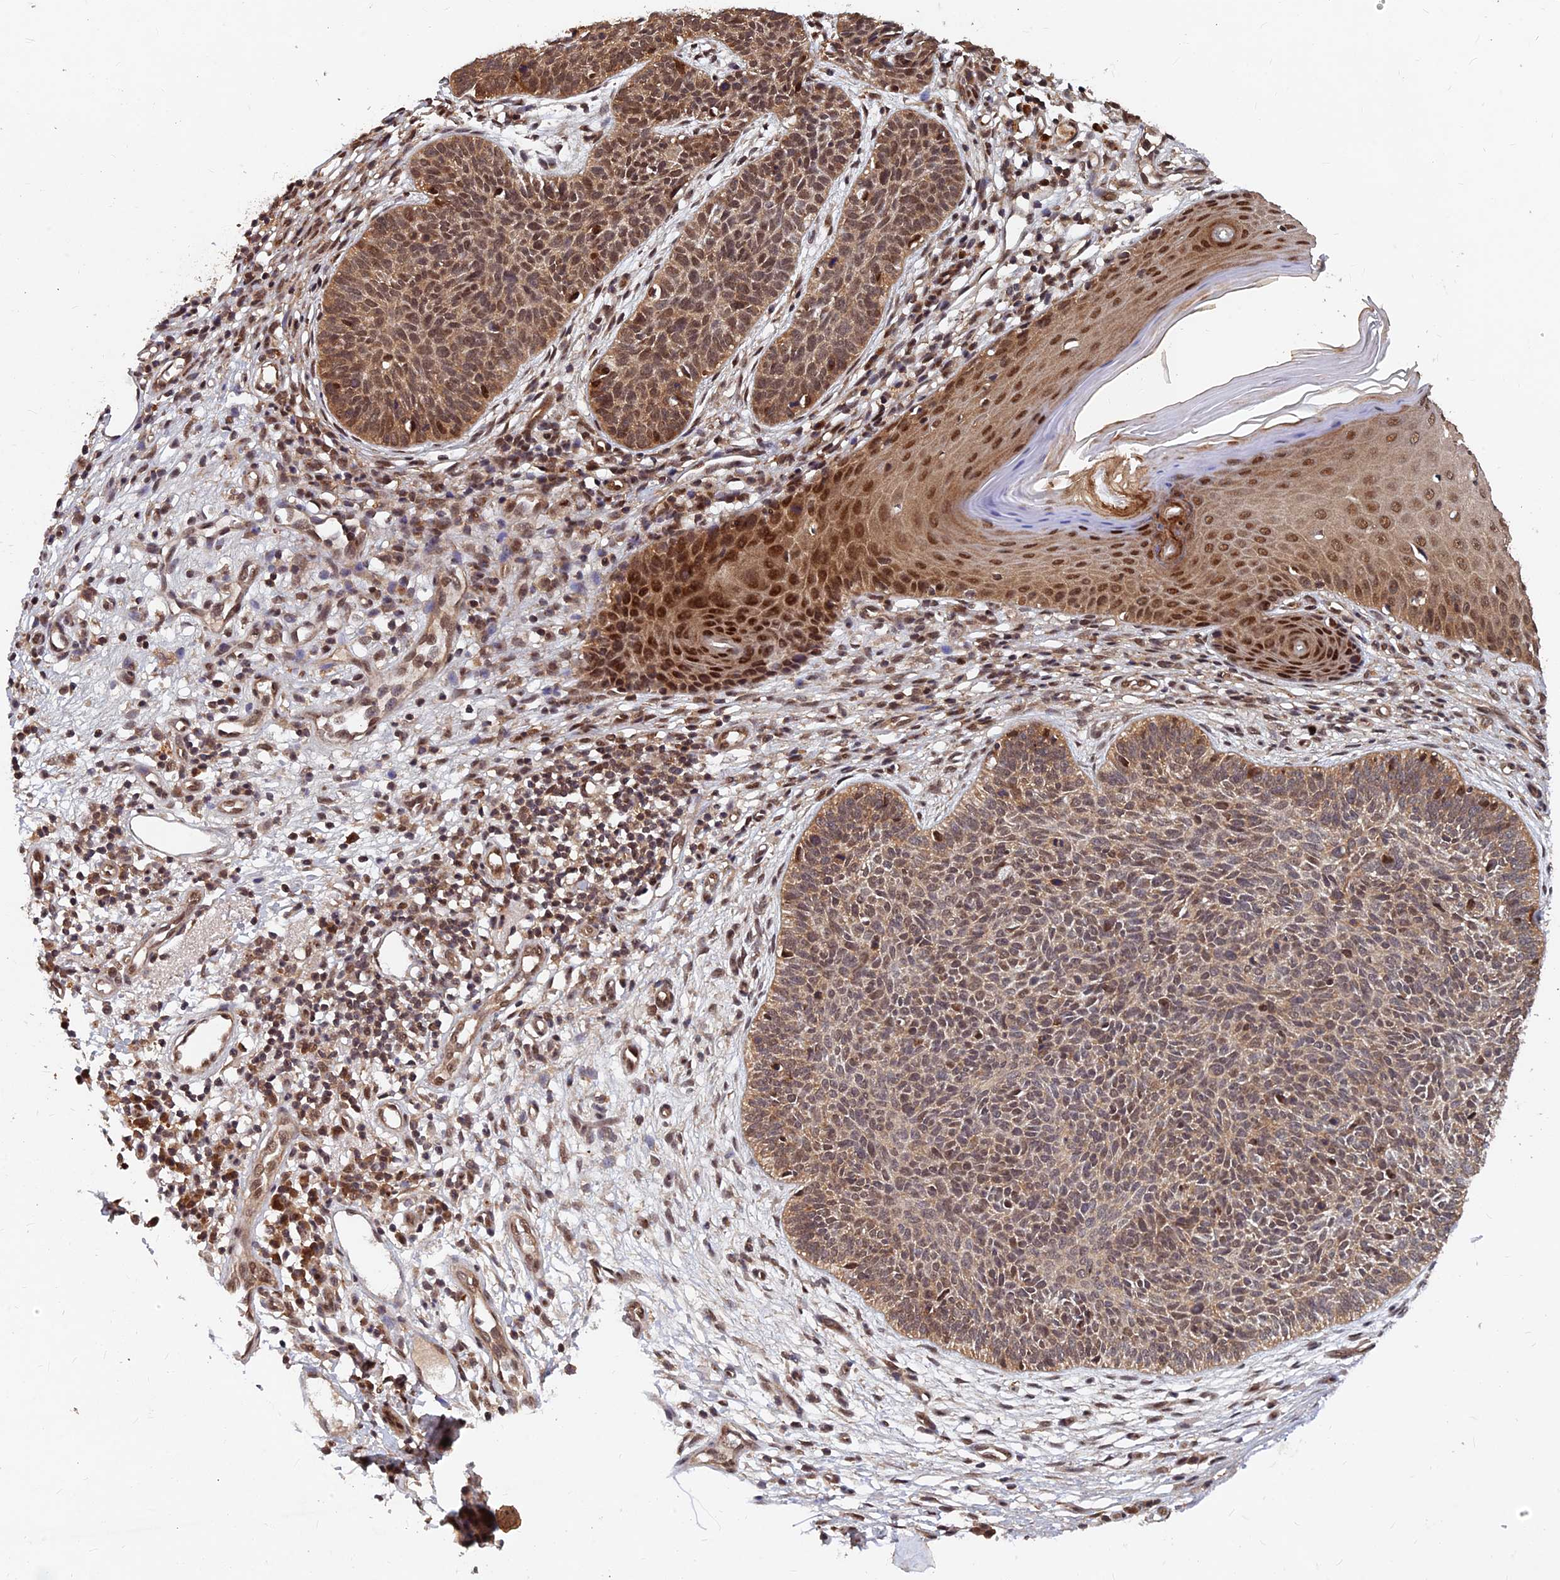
{"staining": {"intensity": "moderate", "quantity": ">75%", "location": "cytoplasmic/membranous,nuclear"}, "tissue": "skin cancer", "cell_type": "Tumor cells", "image_type": "cancer", "snomed": [{"axis": "morphology", "description": "Basal cell carcinoma"}, {"axis": "topography", "description": "Skin"}], "caption": "Moderate cytoplasmic/membranous and nuclear protein staining is present in approximately >75% of tumor cells in skin basal cell carcinoma.", "gene": "FAM53C", "patient": {"sex": "female", "age": 66}}